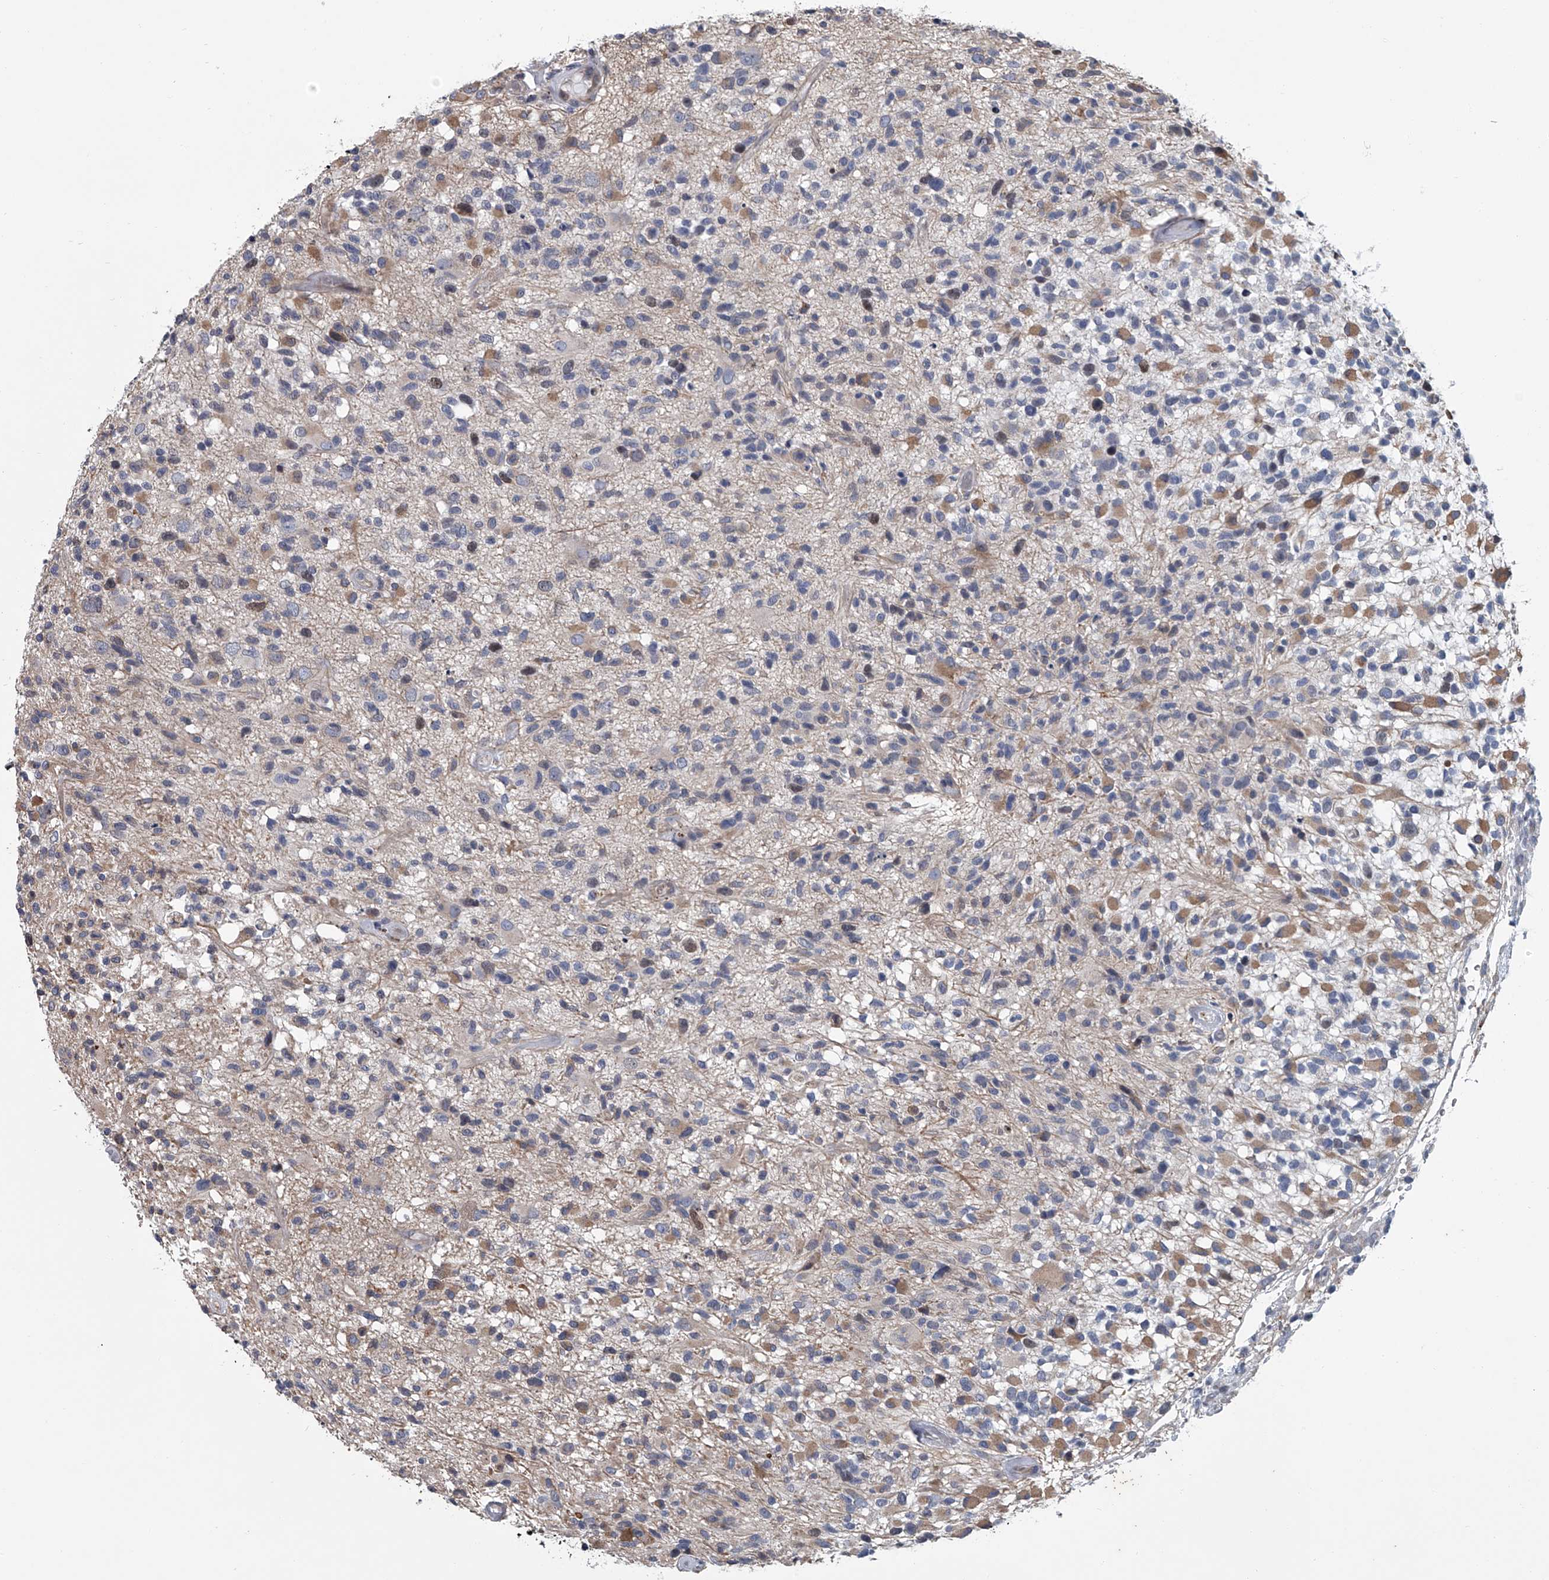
{"staining": {"intensity": "negative", "quantity": "none", "location": "none"}, "tissue": "glioma", "cell_type": "Tumor cells", "image_type": "cancer", "snomed": [{"axis": "morphology", "description": "Glioma, malignant, High grade"}, {"axis": "morphology", "description": "Glioblastoma, NOS"}, {"axis": "topography", "description": "Brain"}], "caption": "High-grade glioma (malignant) stained for a protein using immunohistochemistry demonstrates no expression tumor cells.", "gene": "ABCG1", "patient": {"sex": "male", "age": 60}}